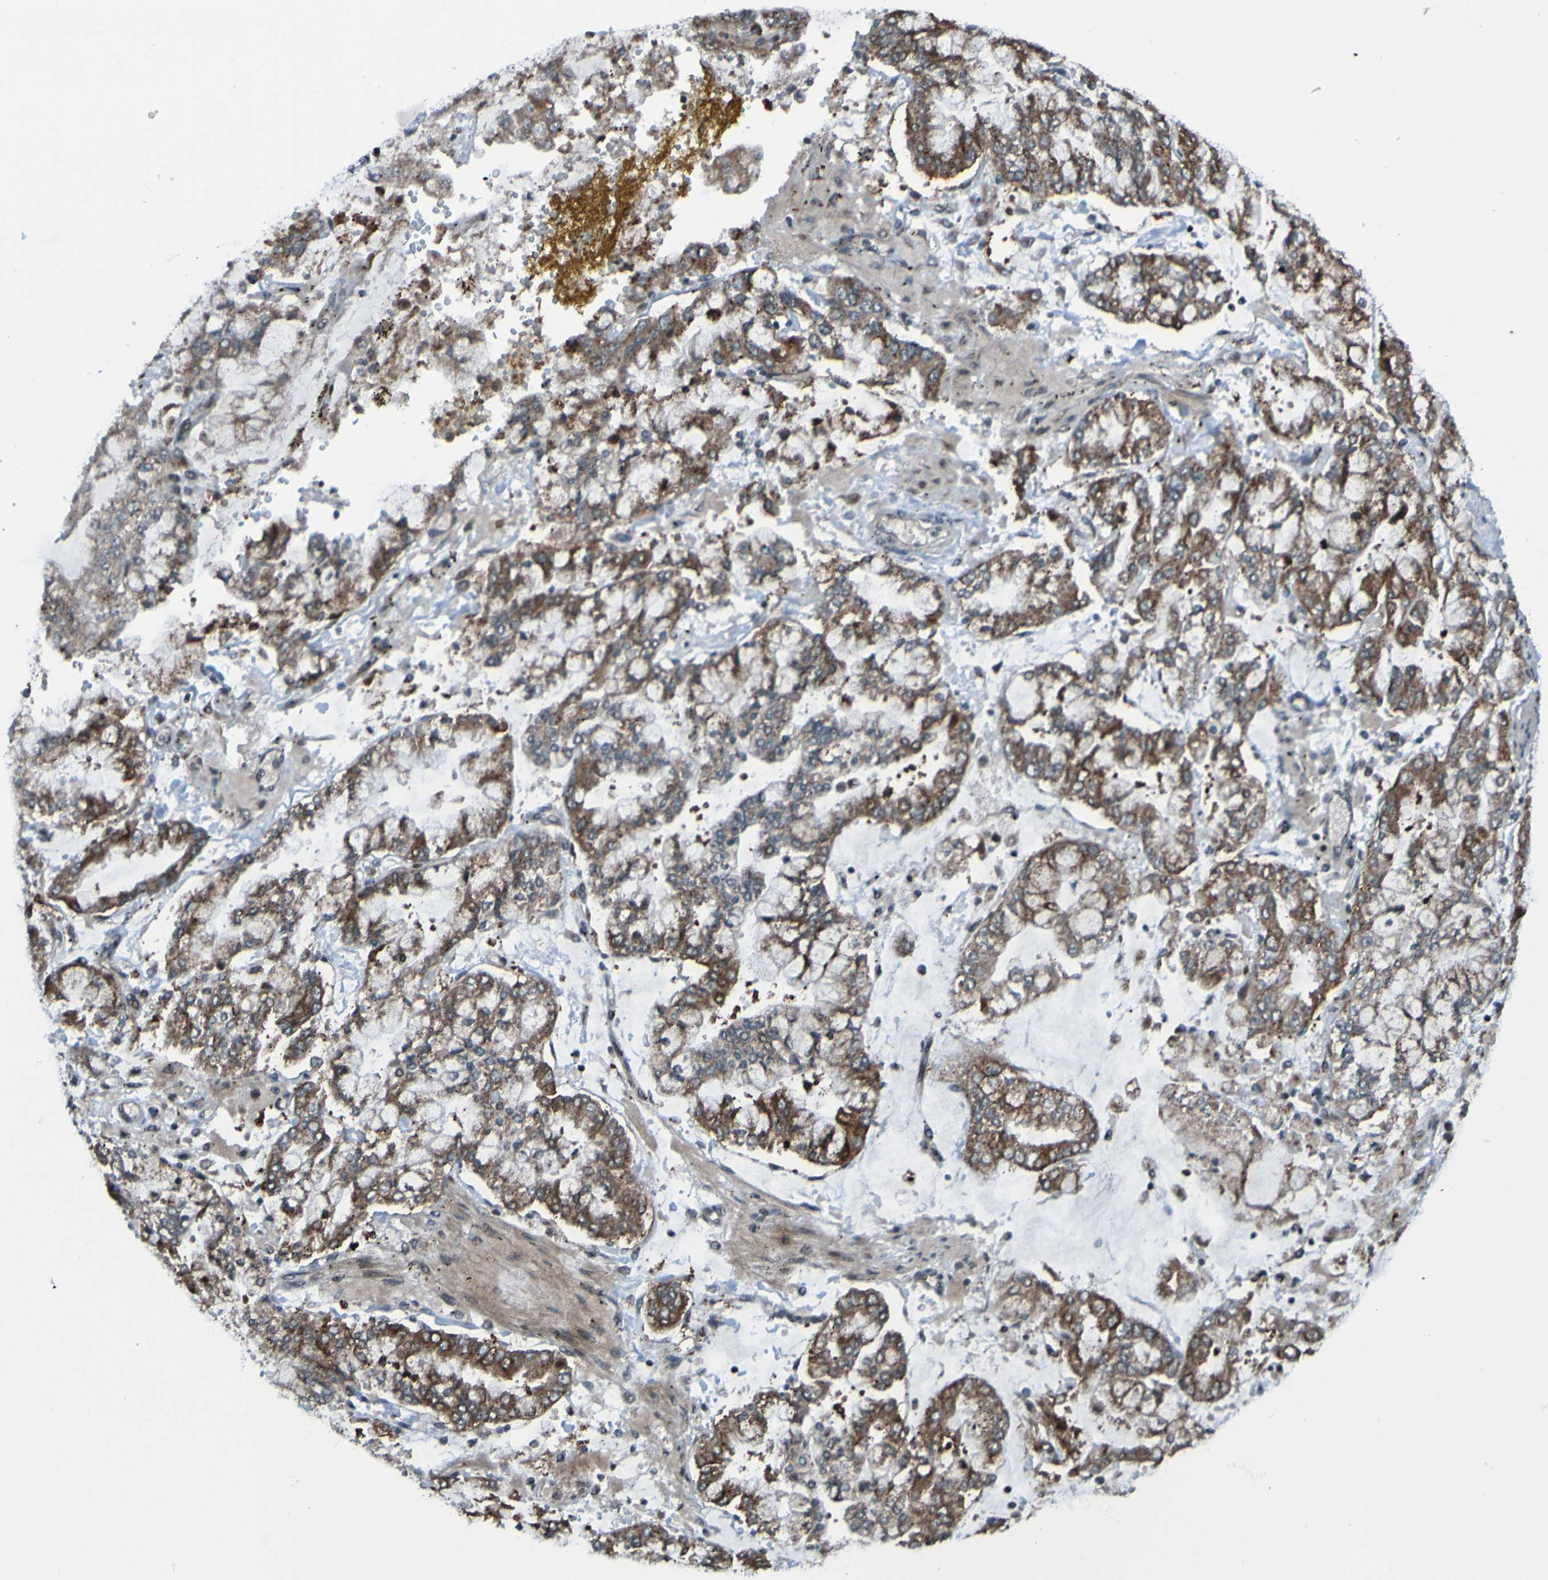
{"staining": {"intensity": "moderate", "quantity": ">75%", "location": "cytoplasmic/membranous"}, "tissue": "stomach cancer", "cell_type": "Tumor cells", "image_type": "cancer", "snomed": [{"axis": "morphology", "description": "Adenocarcinoma, NOS"}, {"axis": "topography", "description": "Stomach"}], "caption": "Moderate cytoplasmic/membranous protein positivity is appreciated in about >75% of tumor cells in stomach cancer. Immunohistochemistry (ihc) stains the protein in brown and the nuclei are stained blue.", "gene": "UNG", "patient": {"sex": "male", "age": 76}}